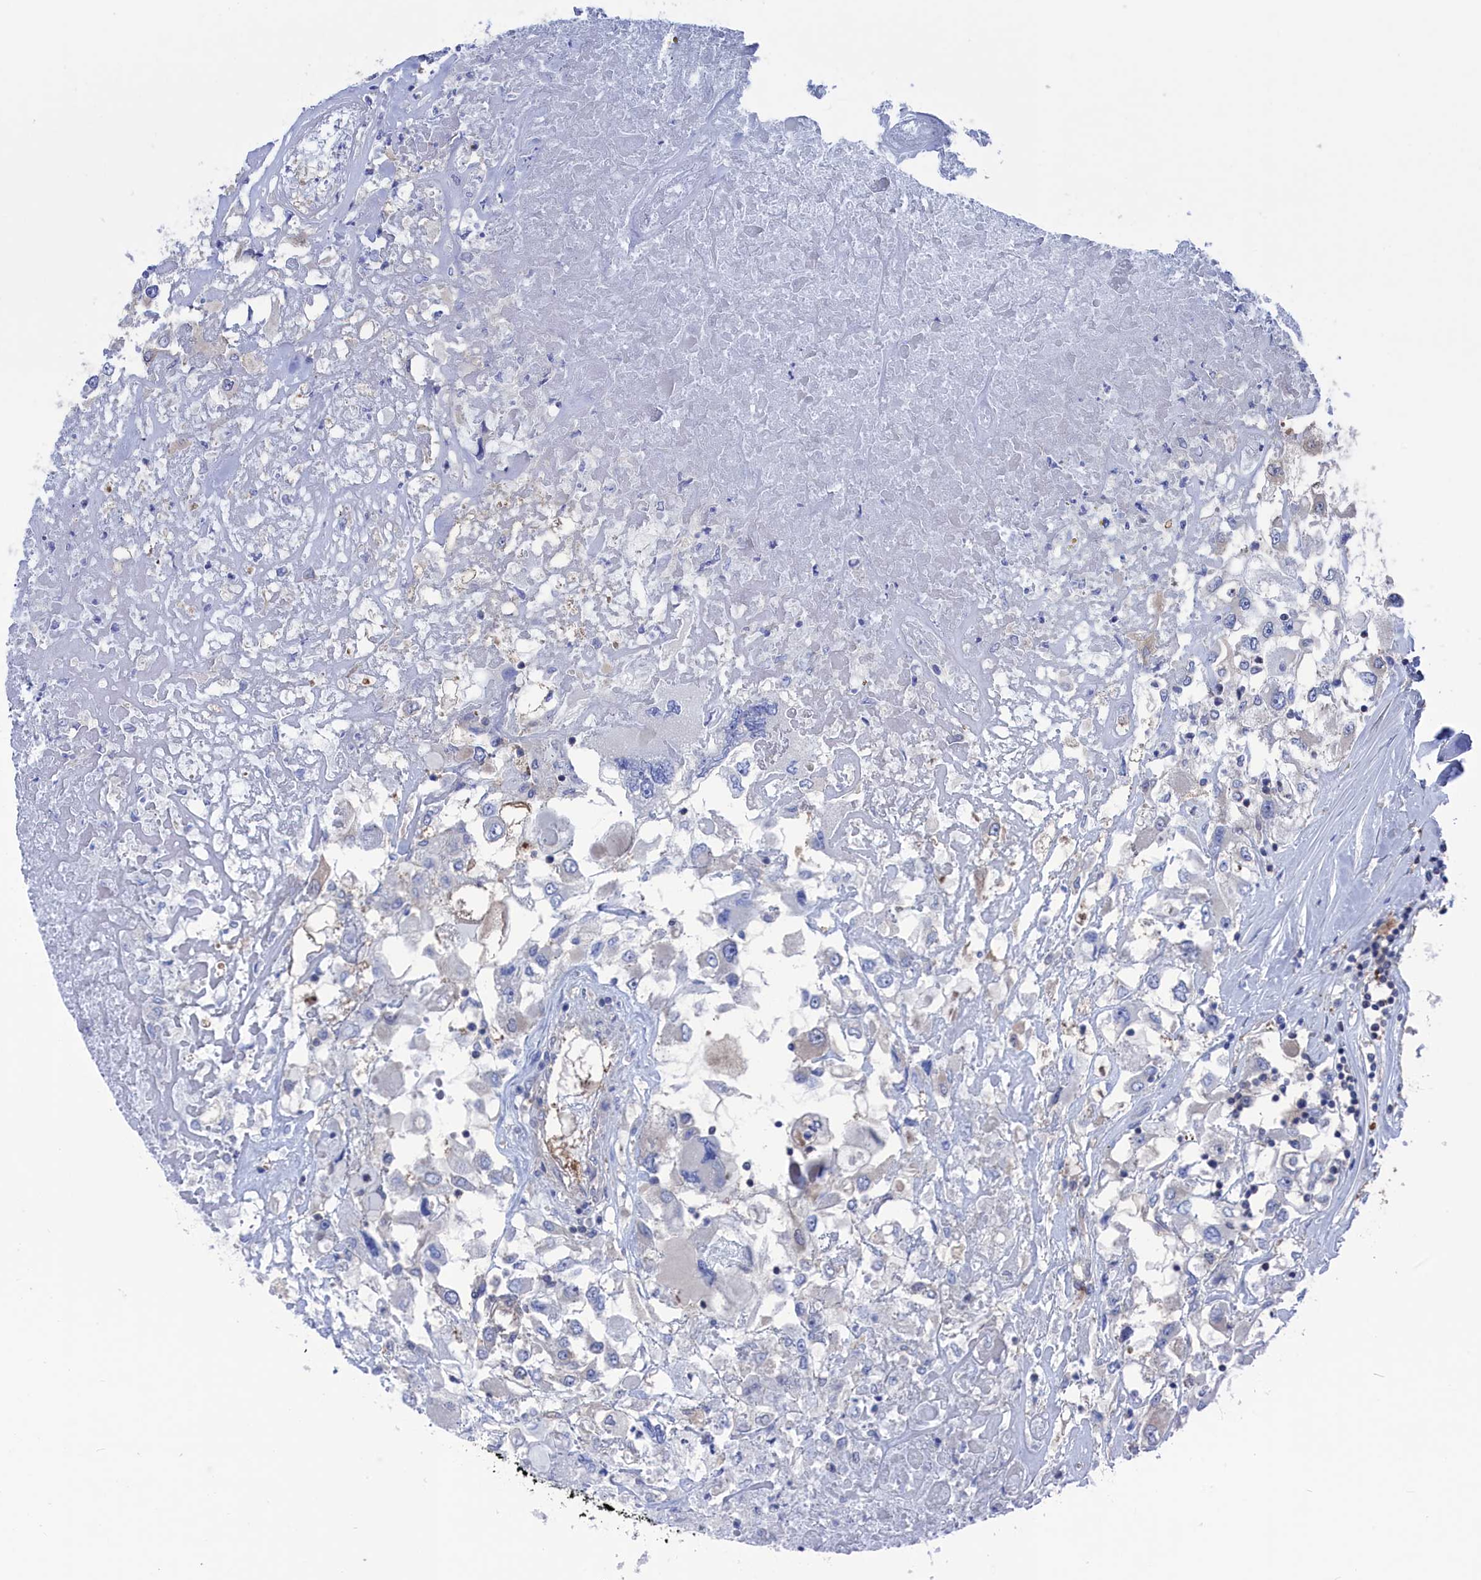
{"staining": {"intensity": "negative", "quantity": "none", "location": "none"}, "tissue": "renal cancer", "cell_type": "Tumor cells", "image_type": "cancer", "snomed": [{"axis": "morphology", "description": "Adenocarcinoma, NOS"}, {"axis": "topography", "description": "Kidney"}], "caption": "The histopathology image reveals no staining of tumor cells in renal adenocarcinoma. (Stains: DAB (3,3'-diaminobenzidine) immunohistochemistry with hematoxylin counter stain, Microscopy: brightfield microscopy at high magnification).", "gene": "NUTF2", "patient": {"sex": "female", "age": 52}}